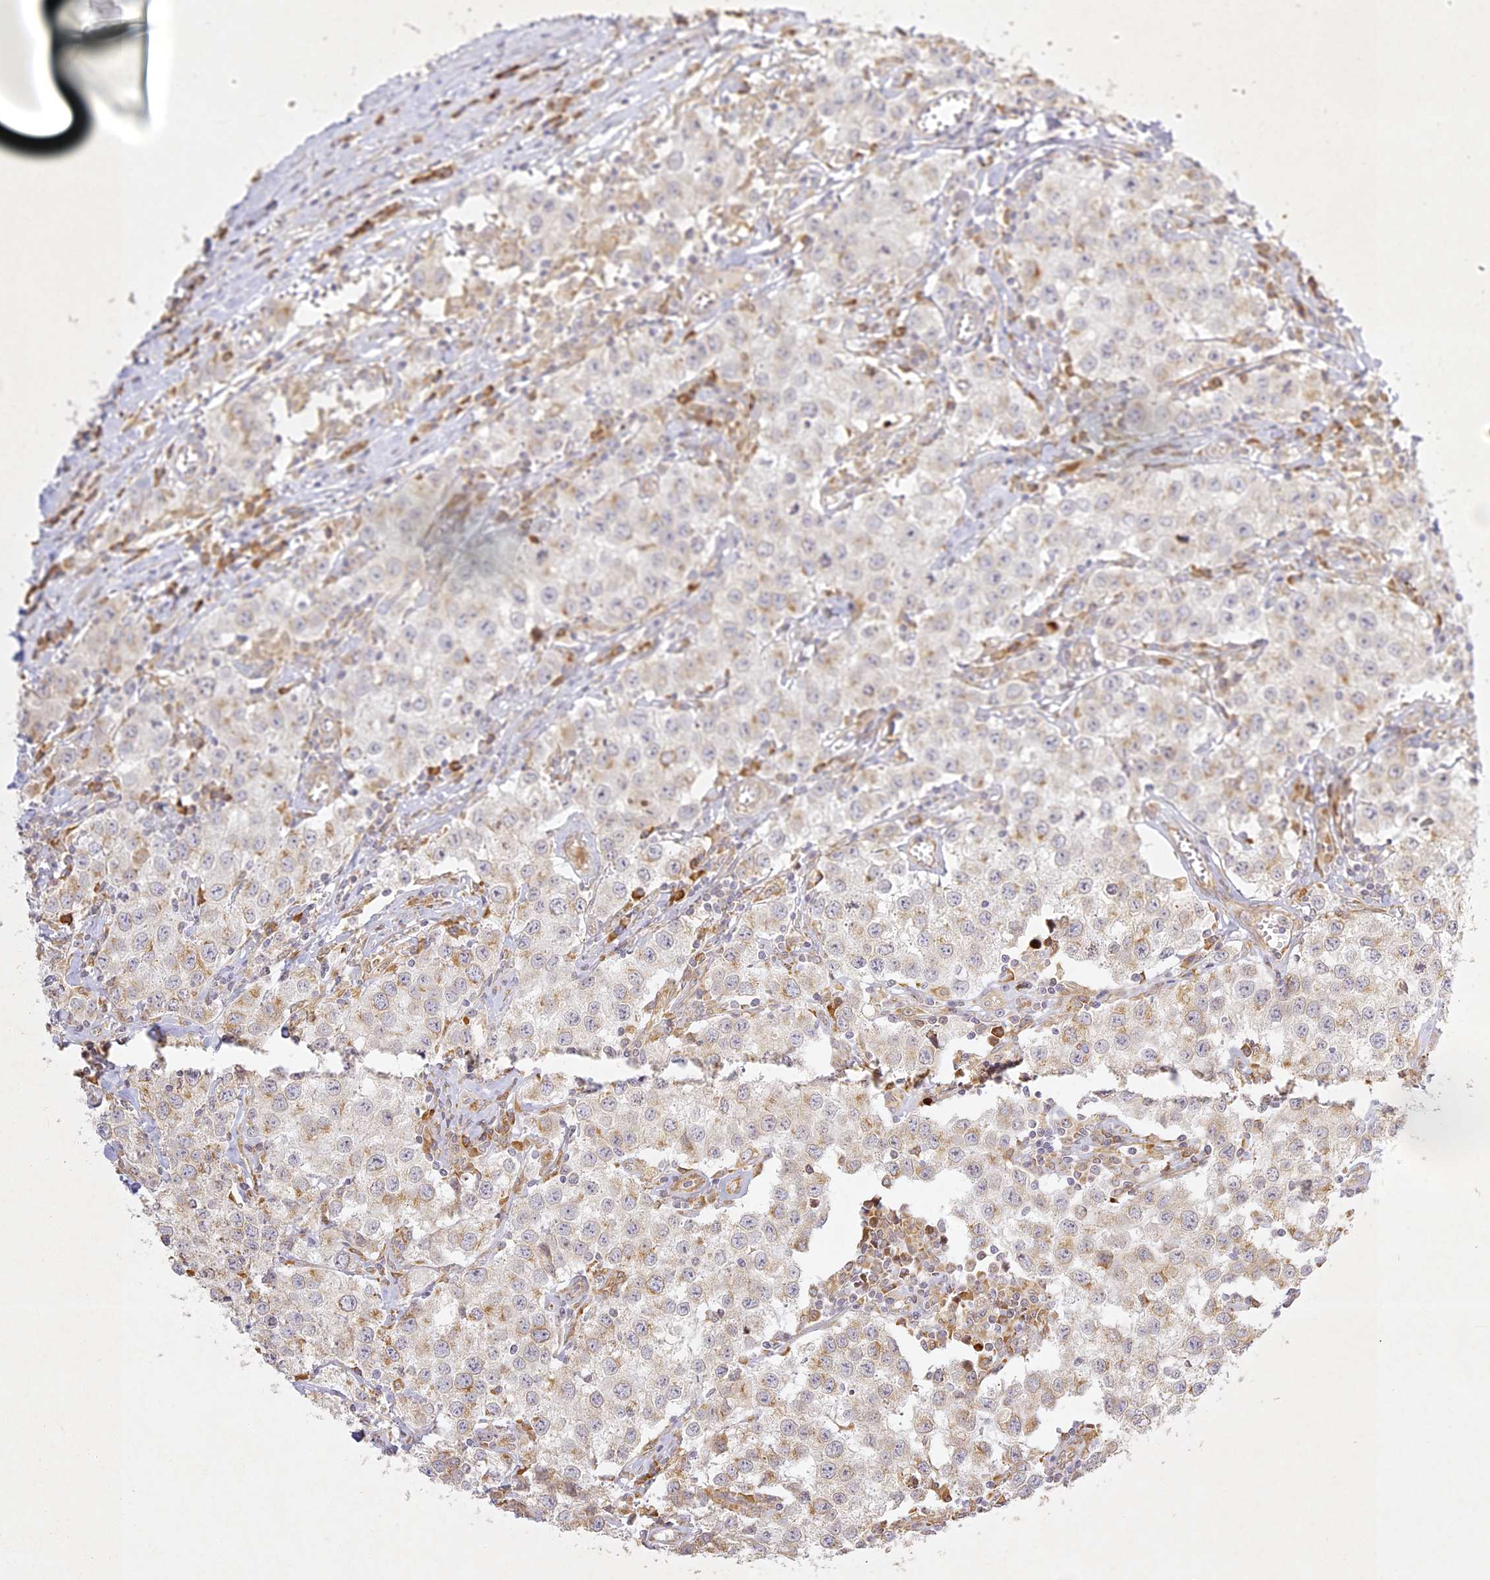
{"staining": {"intensity": "moderate", "quantity": "<25%", "location": "cytoplasmic/membranous"}, "tissue": "testis cancer", "cell_type": "Tumor cells", "image_type": "cancer", "snomed": [{"axis": "morphology", "description": "Seminoma, NOS"}, {"axis": "morphology", "description": "Carcinoma, Embryonal, NOS"}, {"axis": "topography", "description": "Testis"}], "caption": "Protein staining of testis cancer (embryonal carcinoma) tissue exhibits moderate cytoplasmic/membranous staining in about <25% of tumor cells.", "gene": "SLC30A5", "patient": {"sex": "male", "age": 43}}